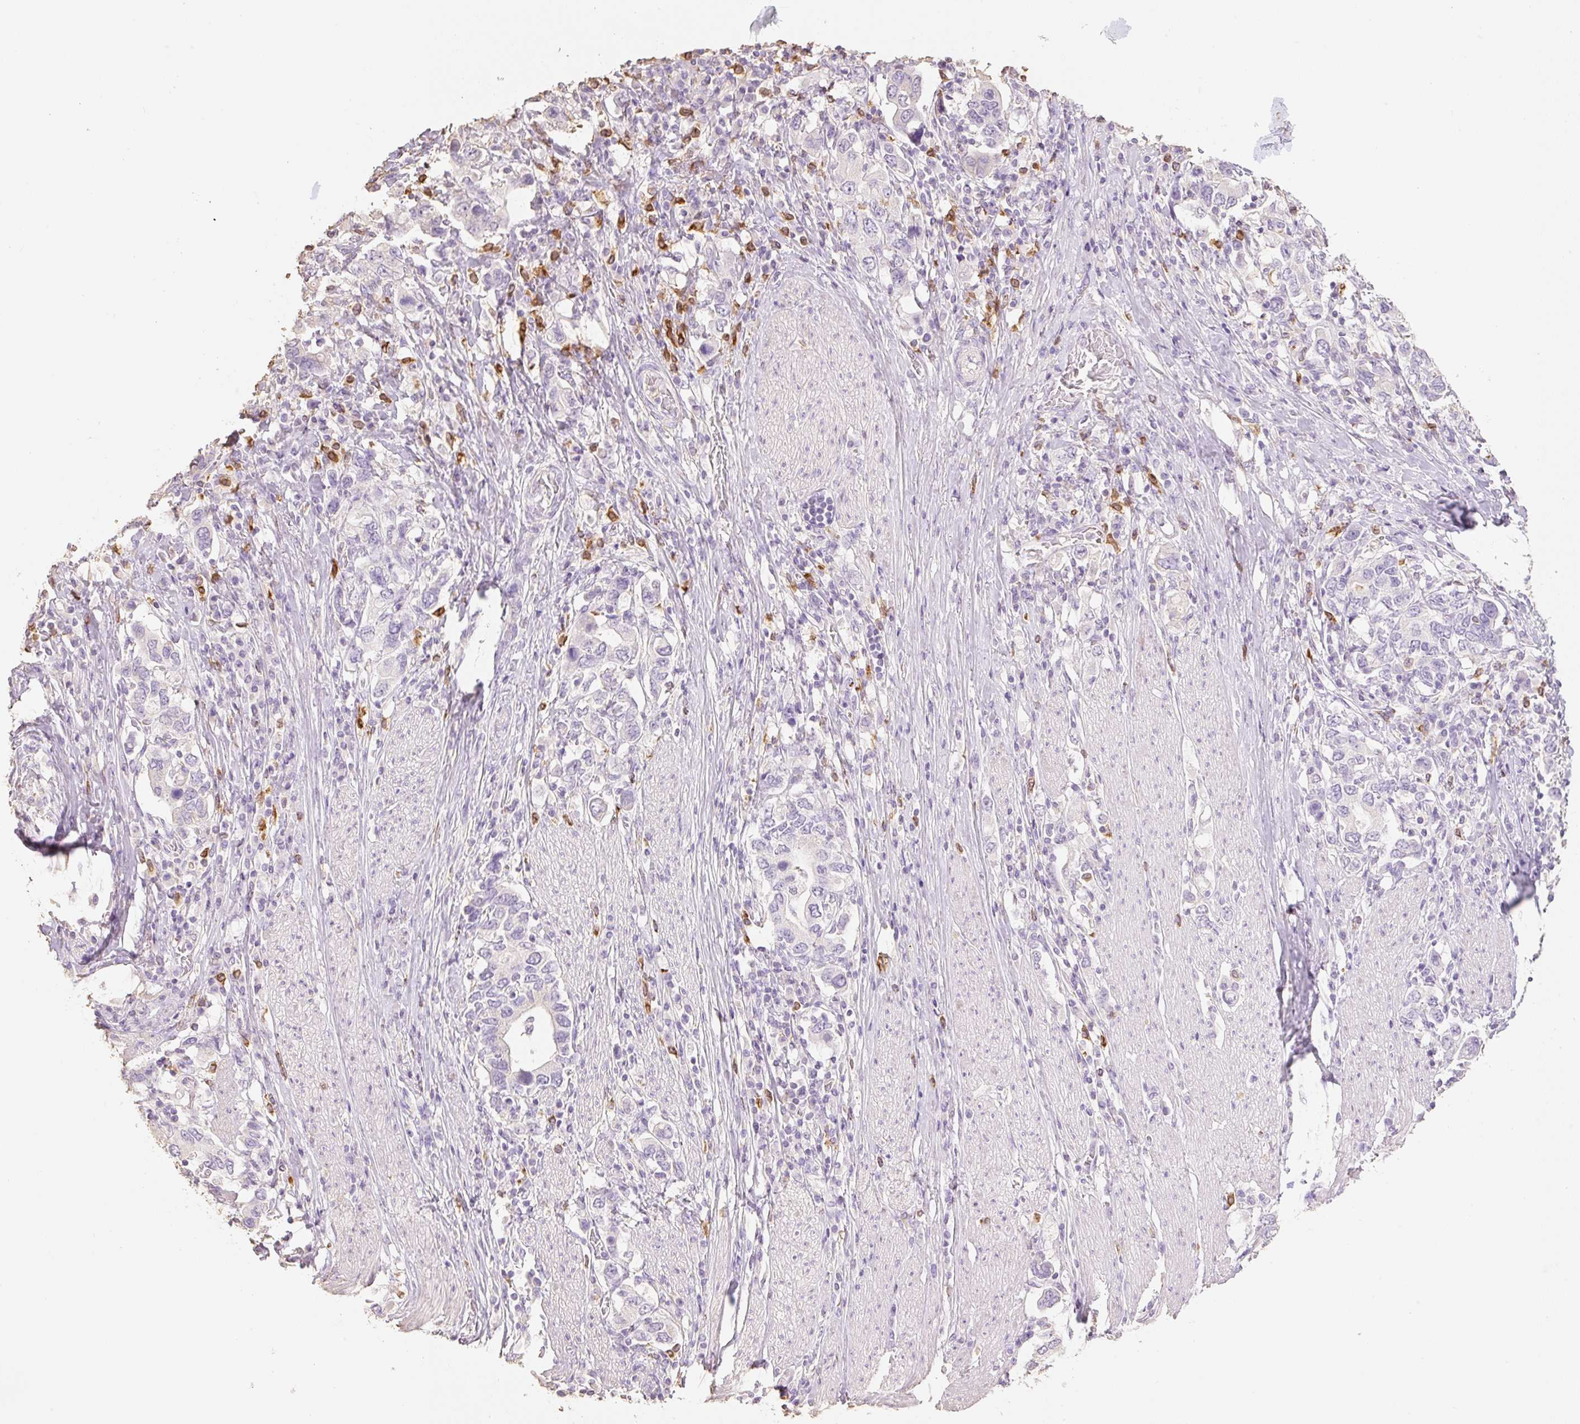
{"staining": {"intensity": "negative", "quantity": "none", "location": "none"}, "tissue": "stomach cancer", "cell_type": "Tumor cells", "image_type": "cancer", "snomed": [{"axis": "morphology", "description": "Adenocarcinoma, NOS"}, {"axis": "topography", "description": "Stomach, upper"}, {"axis": "topography", "description": "Stomach"}], "caption": "Photomicrograph shows no significant protein positivity in tumor cells of stomach cancer (adenocarcinoma).", "gene": "MBOAT7", "patient": {"sex": "male", "age": 62}}